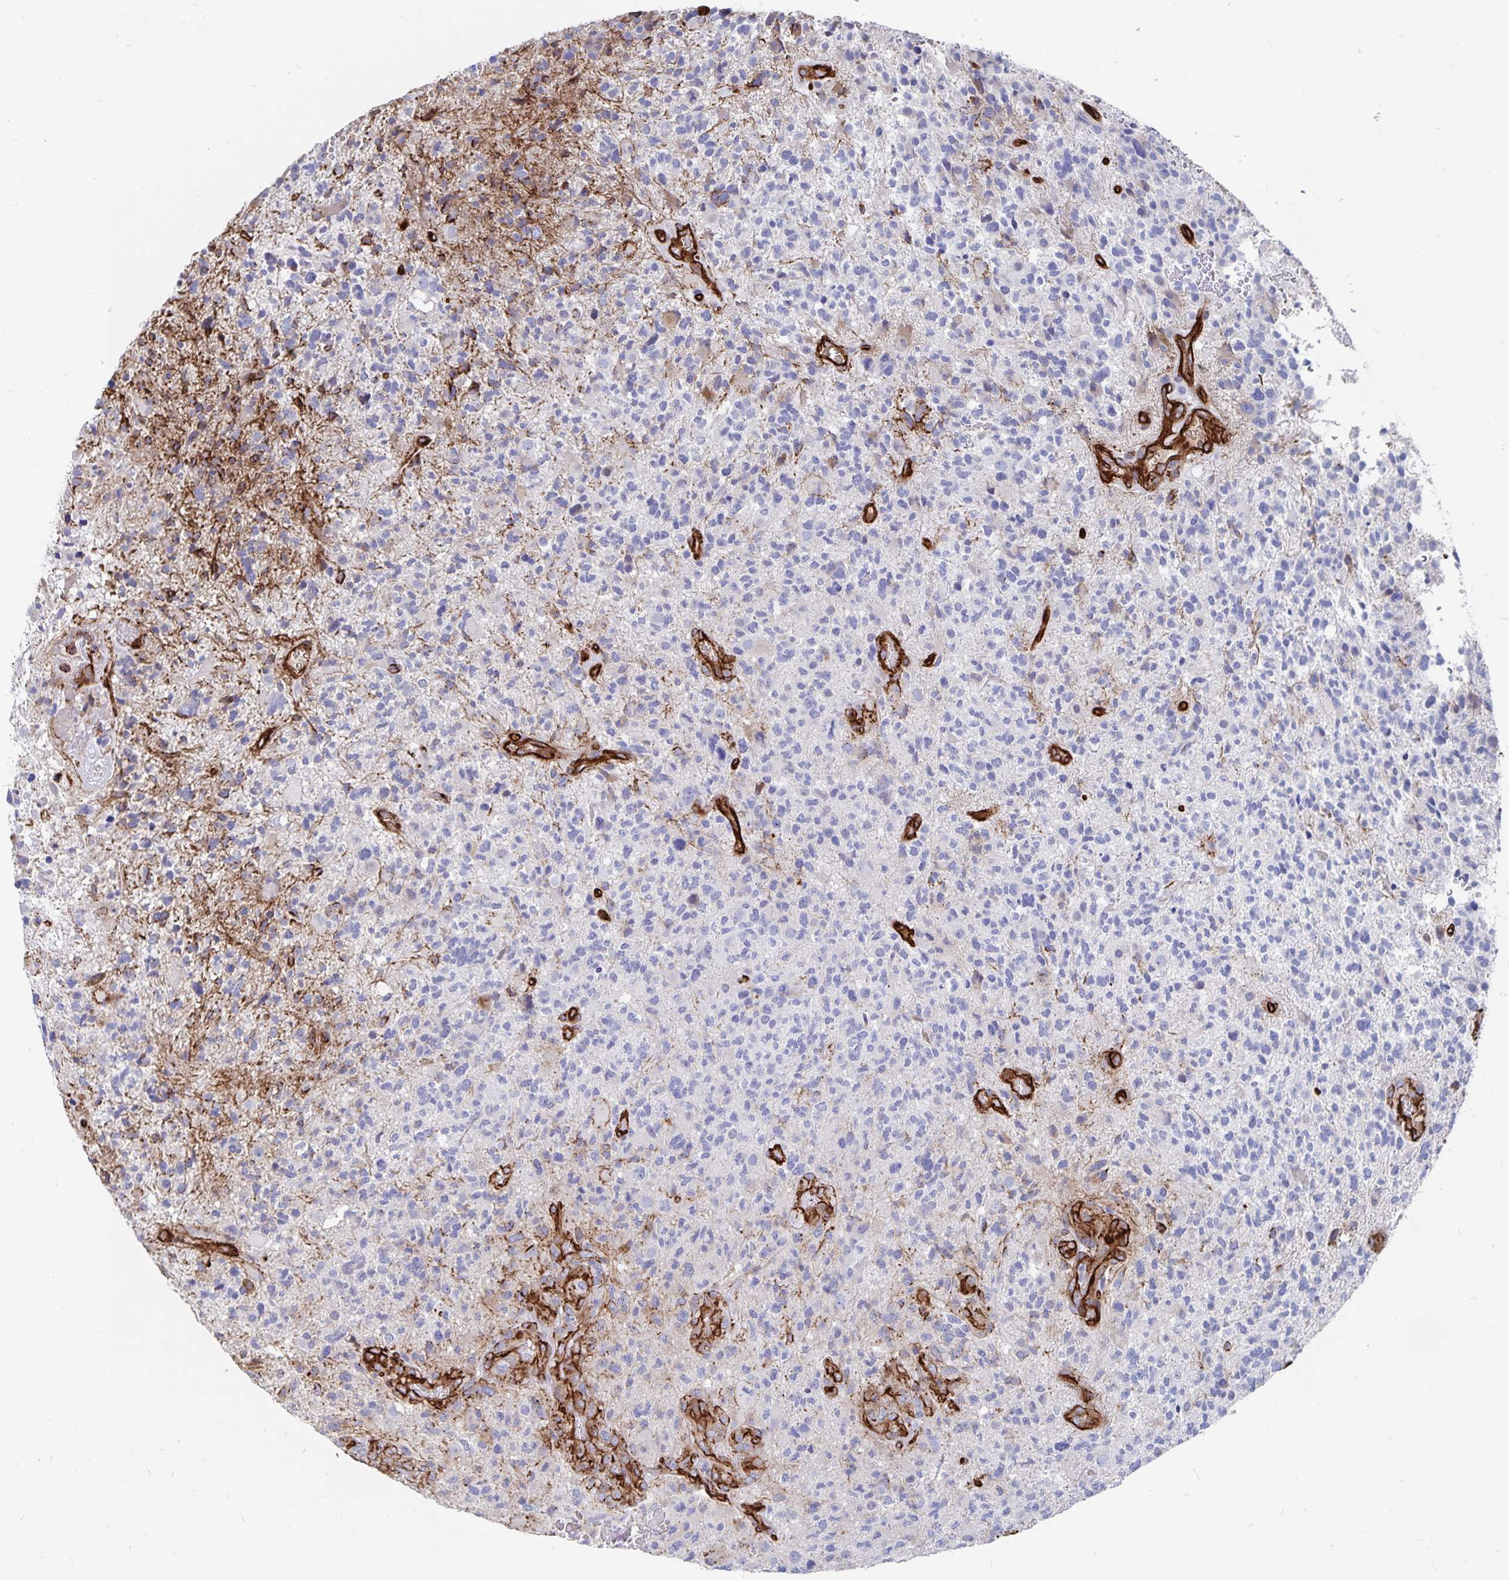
{"staining": {"intensity": "negative", "quantity": "none", "location": "none"}, "tissue": "glioma", "cell_type": "Tumor cells", "image_type": "cancer", "snomed": [{"axis": "morphology", "description": "Glioma, malignant, High grade"}, {"axis": "topography", "description": "Brain"}], "caption": "Immunohistochemistry of human high-grade glioma (malignant) demonstrates no staining in tumor cells. (DAB immunohistochemistry visualized using brightfield microscopy, high magnification).", "gene": "DCHS2", "patient": {"sex": "female", "age": 71}}